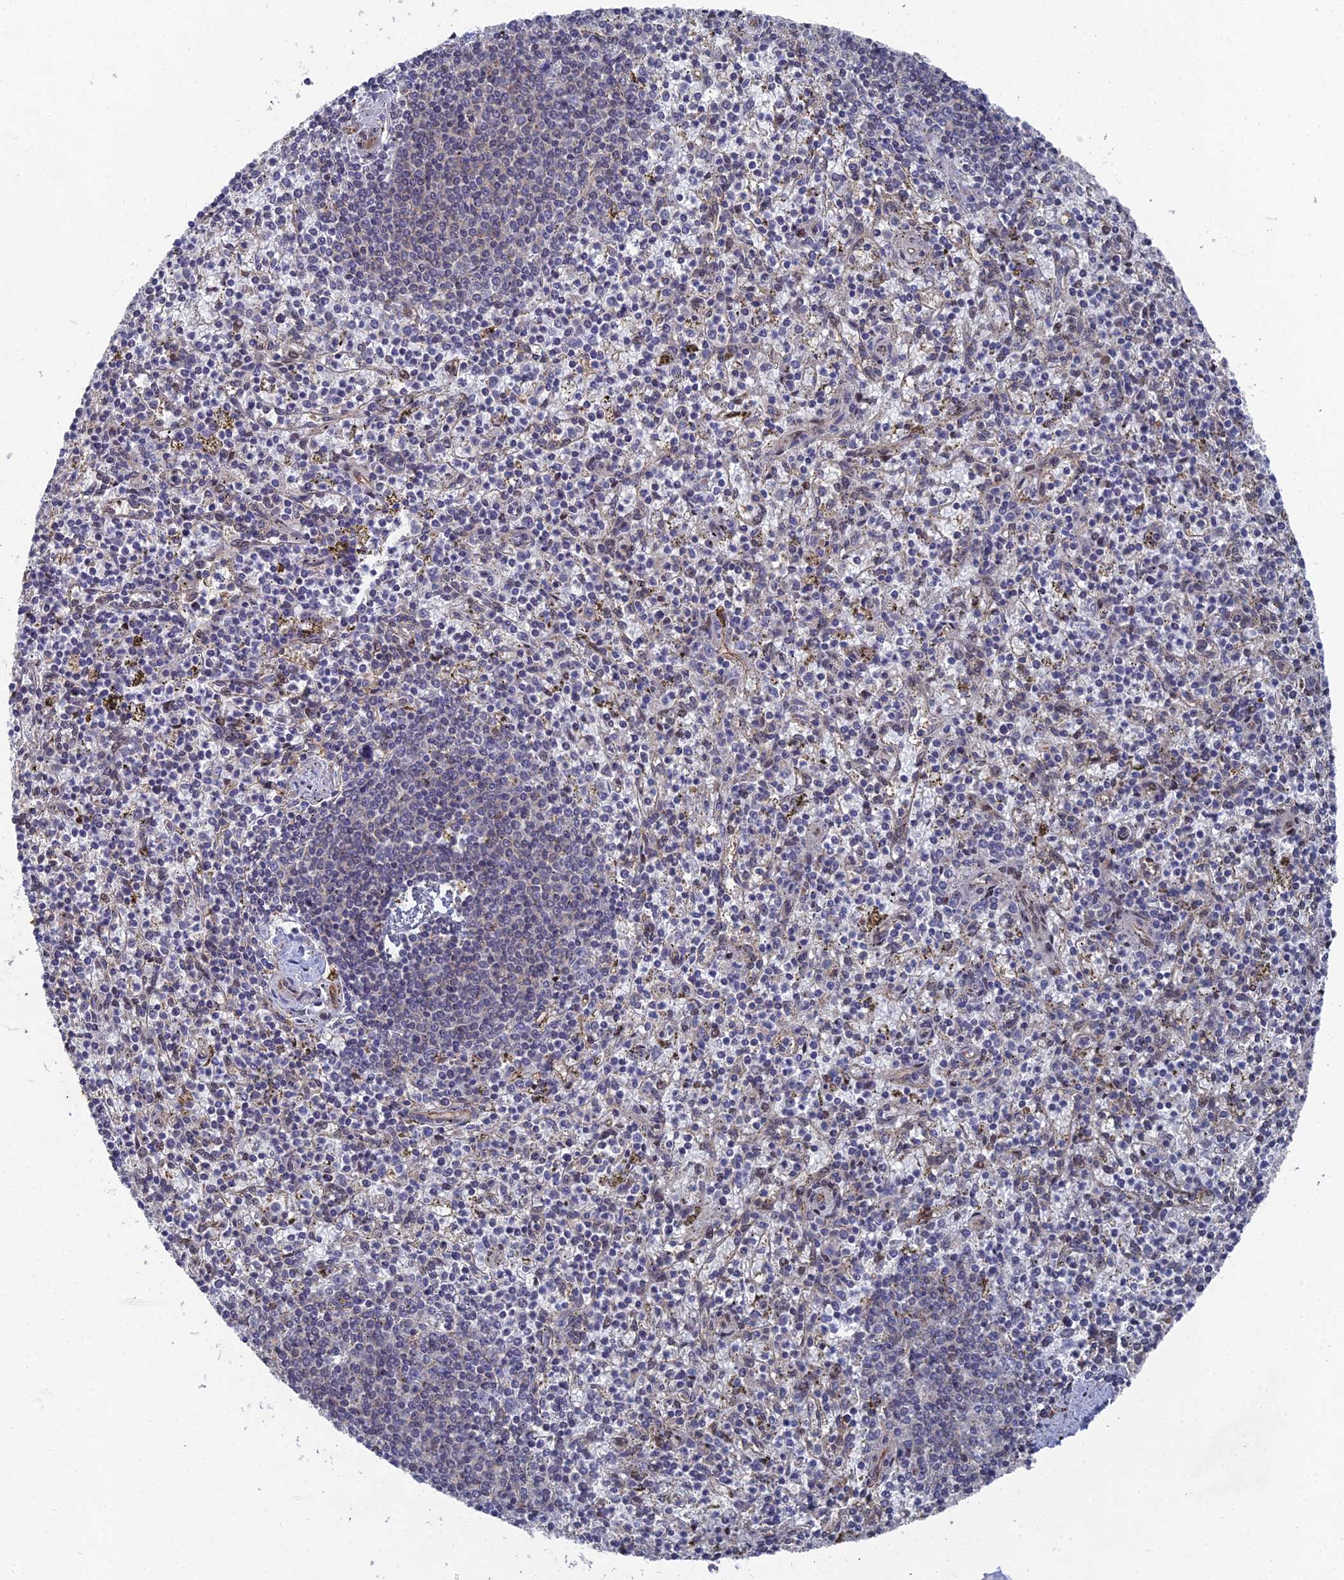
{"staining": {"intensity": "weak", "quantity": "25%-75%", "location": "cytoplasmic/membranous,nuclear"}, "tissue": "spleen", "cell_type": "Cells in red pulp", "image_type": "normal", "snomed": [{"axis": "morphology", "description": "Normal tissue, NOS"}, {"axis": "topography", "description": "Spleen"}], "caption": "IHC photomicrograph of normal spleen: human spleen stained using immunohistochemistry reveals low levels of weak protein expression localized specifically in the cytoplasmic/membranous,nuclear of cells in red pulp, appearing as a cytoplasmic/membranous,nuclear brown color.", "gene": "UNC5D", "patient": {"sex": "male", "age": 72}}